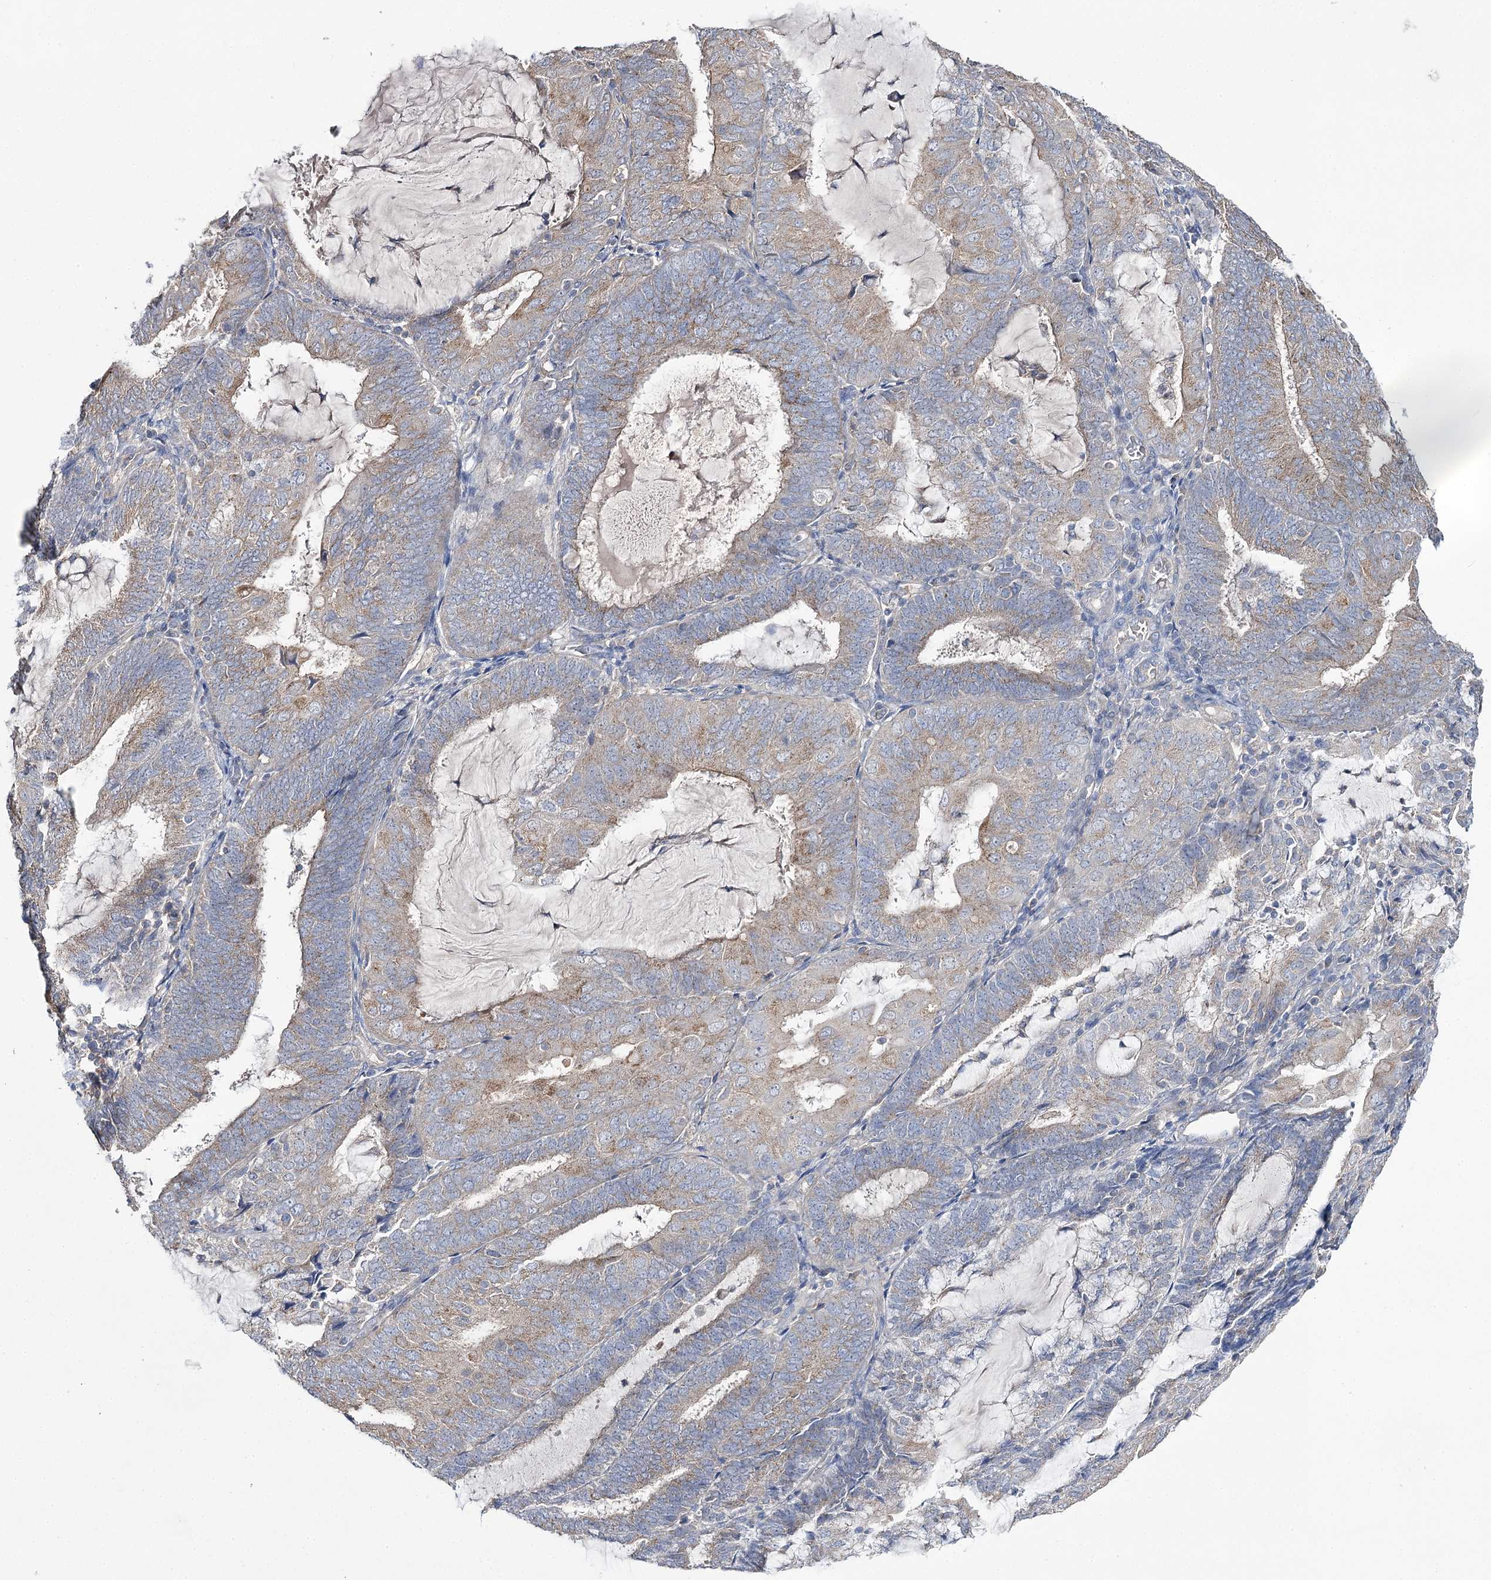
{"staining": {"intensity": "weak", "quantity": "25%-75%", "location": "cytoplasmic/membranous"}, "tissue": "endometrial cancer", "cell_type": "Tumor cells", "image_type": "cancer", "snomed": [{"axis": "morphology", "description": "Adenocarcinoma, NOS"}, {"axis": "topography", "description": "Endometrium"}], "caption": "Endometrial cancer (adenocarcinoma) tissue displays weak cytoplasmic/membranous expression in about 25%-75% of tumor cells, visualized by immunohistochemistry. The staining is performed using DAB brown chromogen to label protein expression. The nuclei are counter-stained blue using hematoxylin.", "gene": "AURKC", "patient": {"sex": "female", "age": 81}}